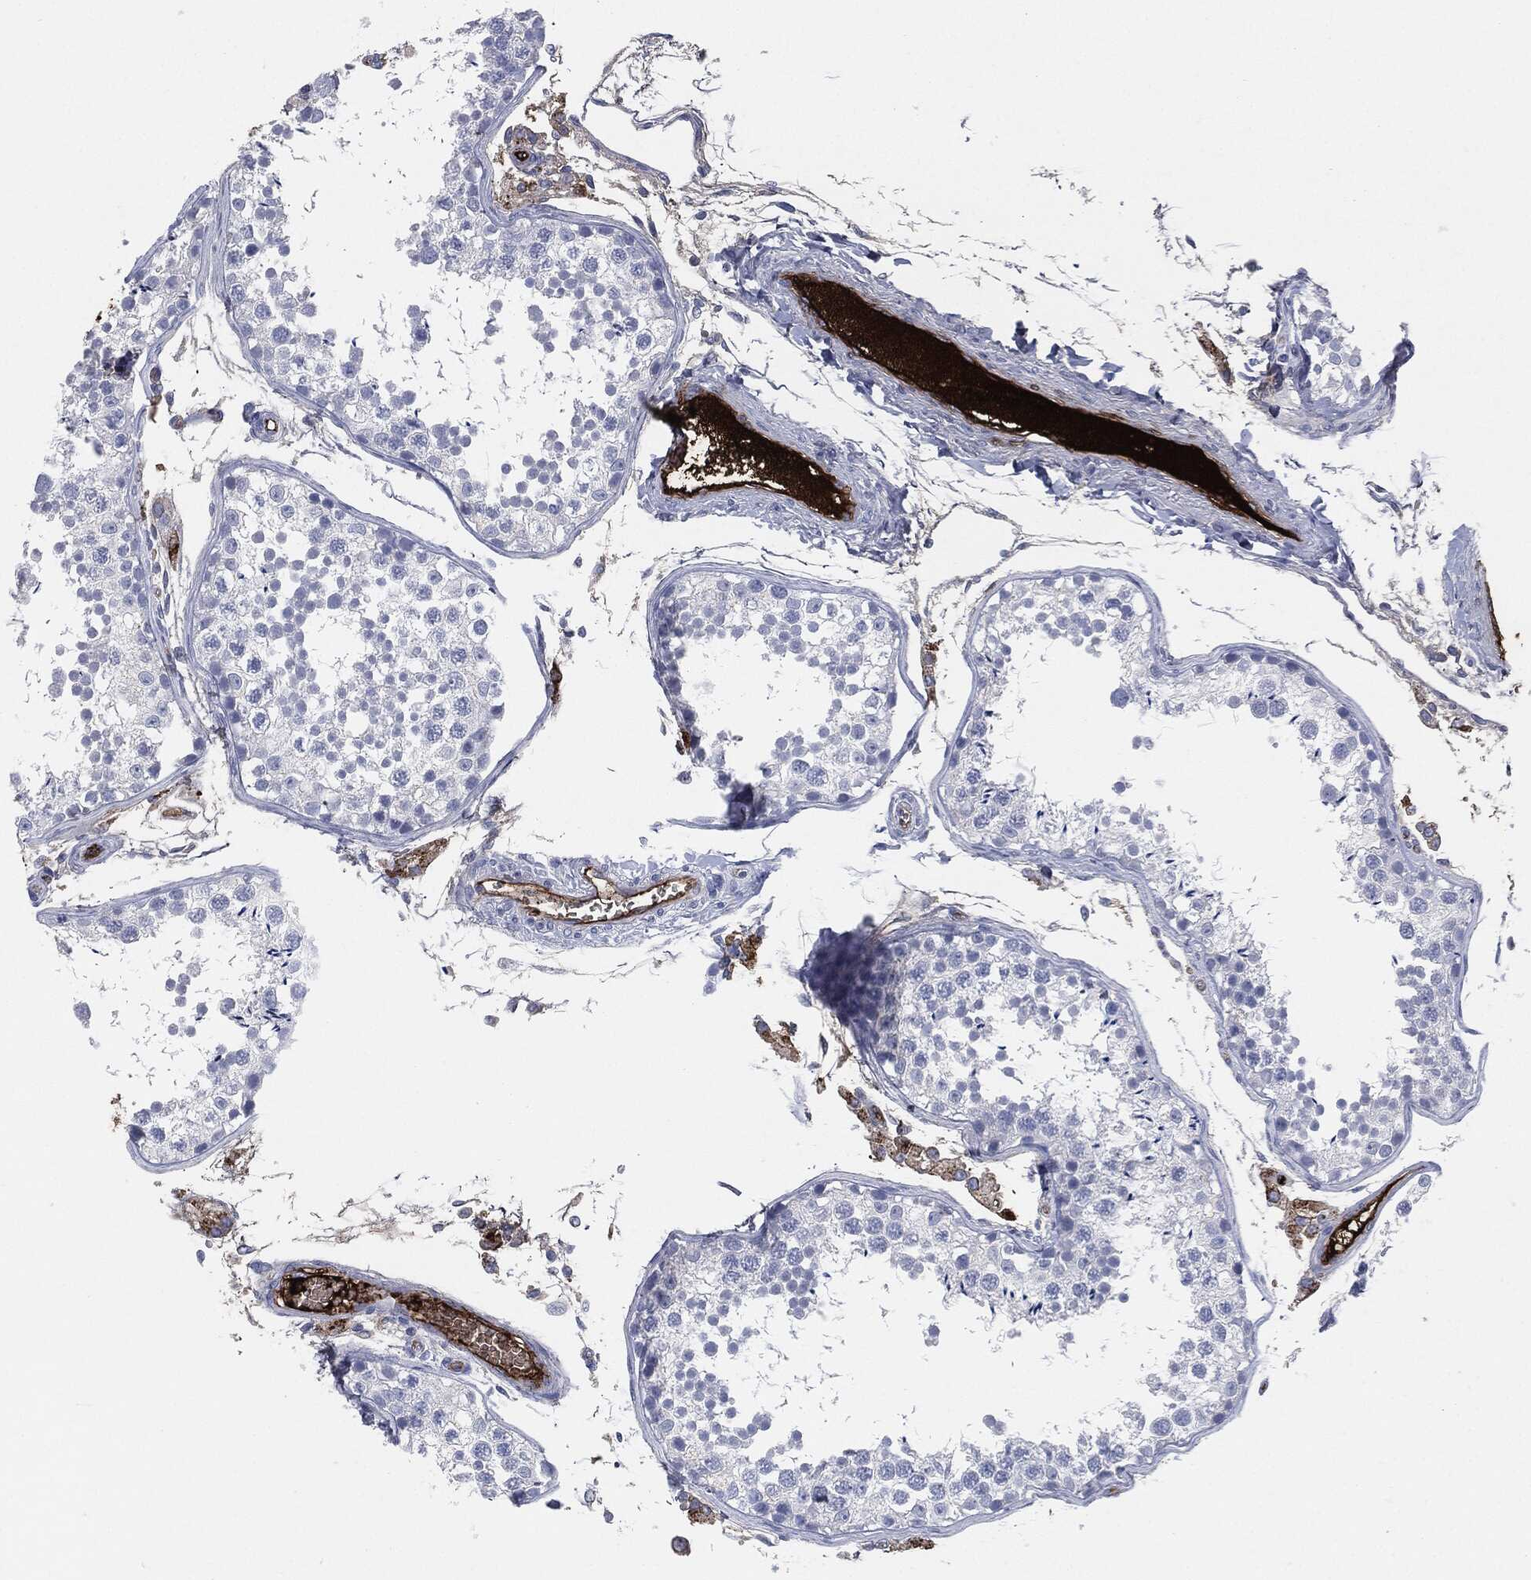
{"staining": {"intensity": "negative", "quantity": "none", "location": "none"}, "tissue": "testis", "cell_type": "Cells in seminiferous ducts", "image_type": "normal", "snomed": [{"axis": "morphology", "description": "Normal tissue, NOS"}, {"axis": "topography", "description": "Testis"}], "caption": "Immunohistochemistry image of benign testis: human testis stained with DAB (3,3'-diaminobenzidine) demonstrates no significant protein staining in cells in seminiferous ducts.", "gene": "APOB", "patient": {"sex": "male", "age": 29}}